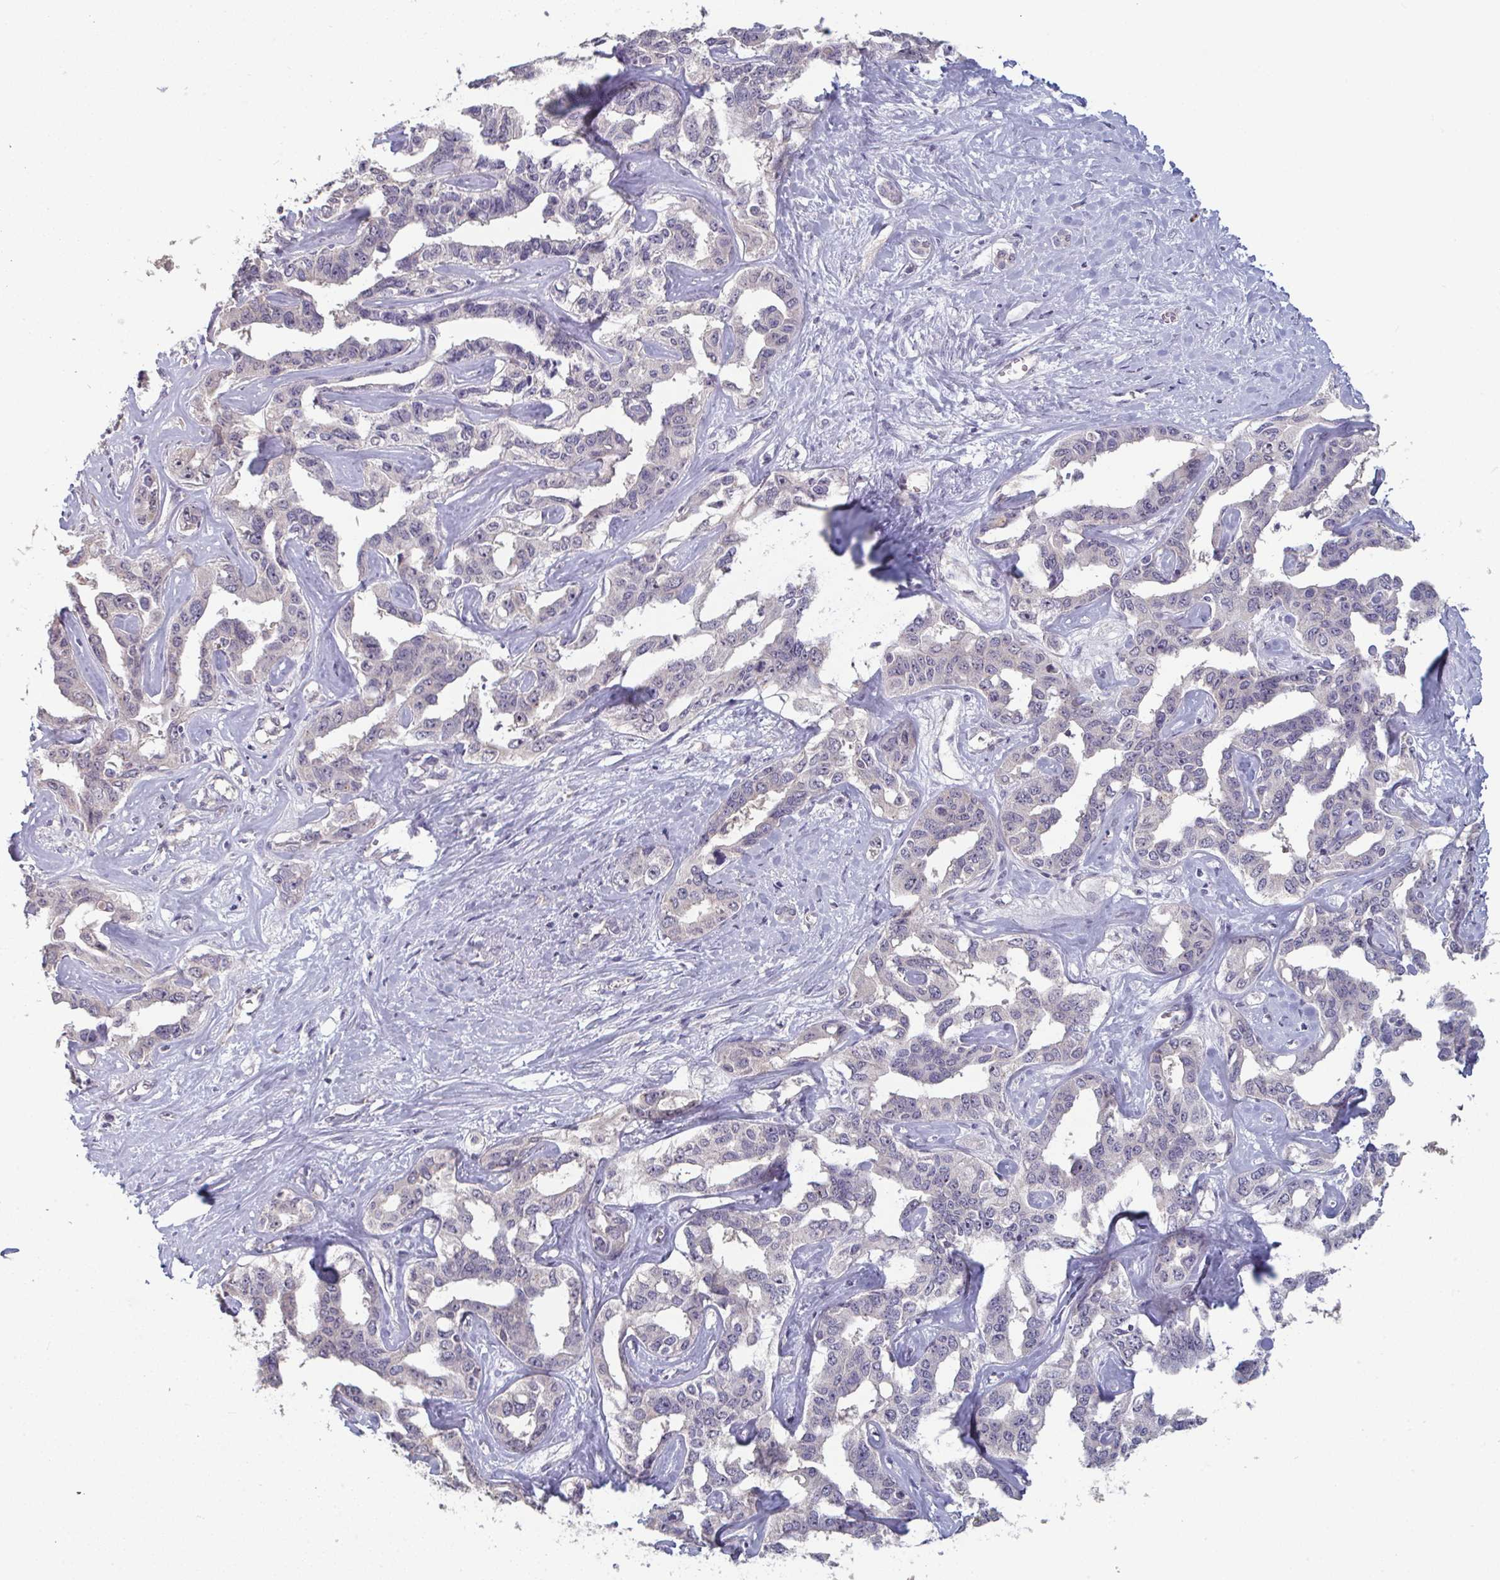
{"staining": {"intensity": "negative", "quantity": "none", "location": "none"}, "tissue": "liver cancer", "cell_type": "Tumor cells", "image_type": "cancer", "snomed": [{"axis": "morphology", "description": "Cholangiocarcinoma"}, {"axis": "topography", "description": "Liver"}], "caption": "An IHC photomicrograph of liver cholangiocarcinoma is shown. There is no staining in tumor cells of liver cholangiocarcinoma.", "gene": "LIX1", "patient": {"sex": "male", "age": 59}}